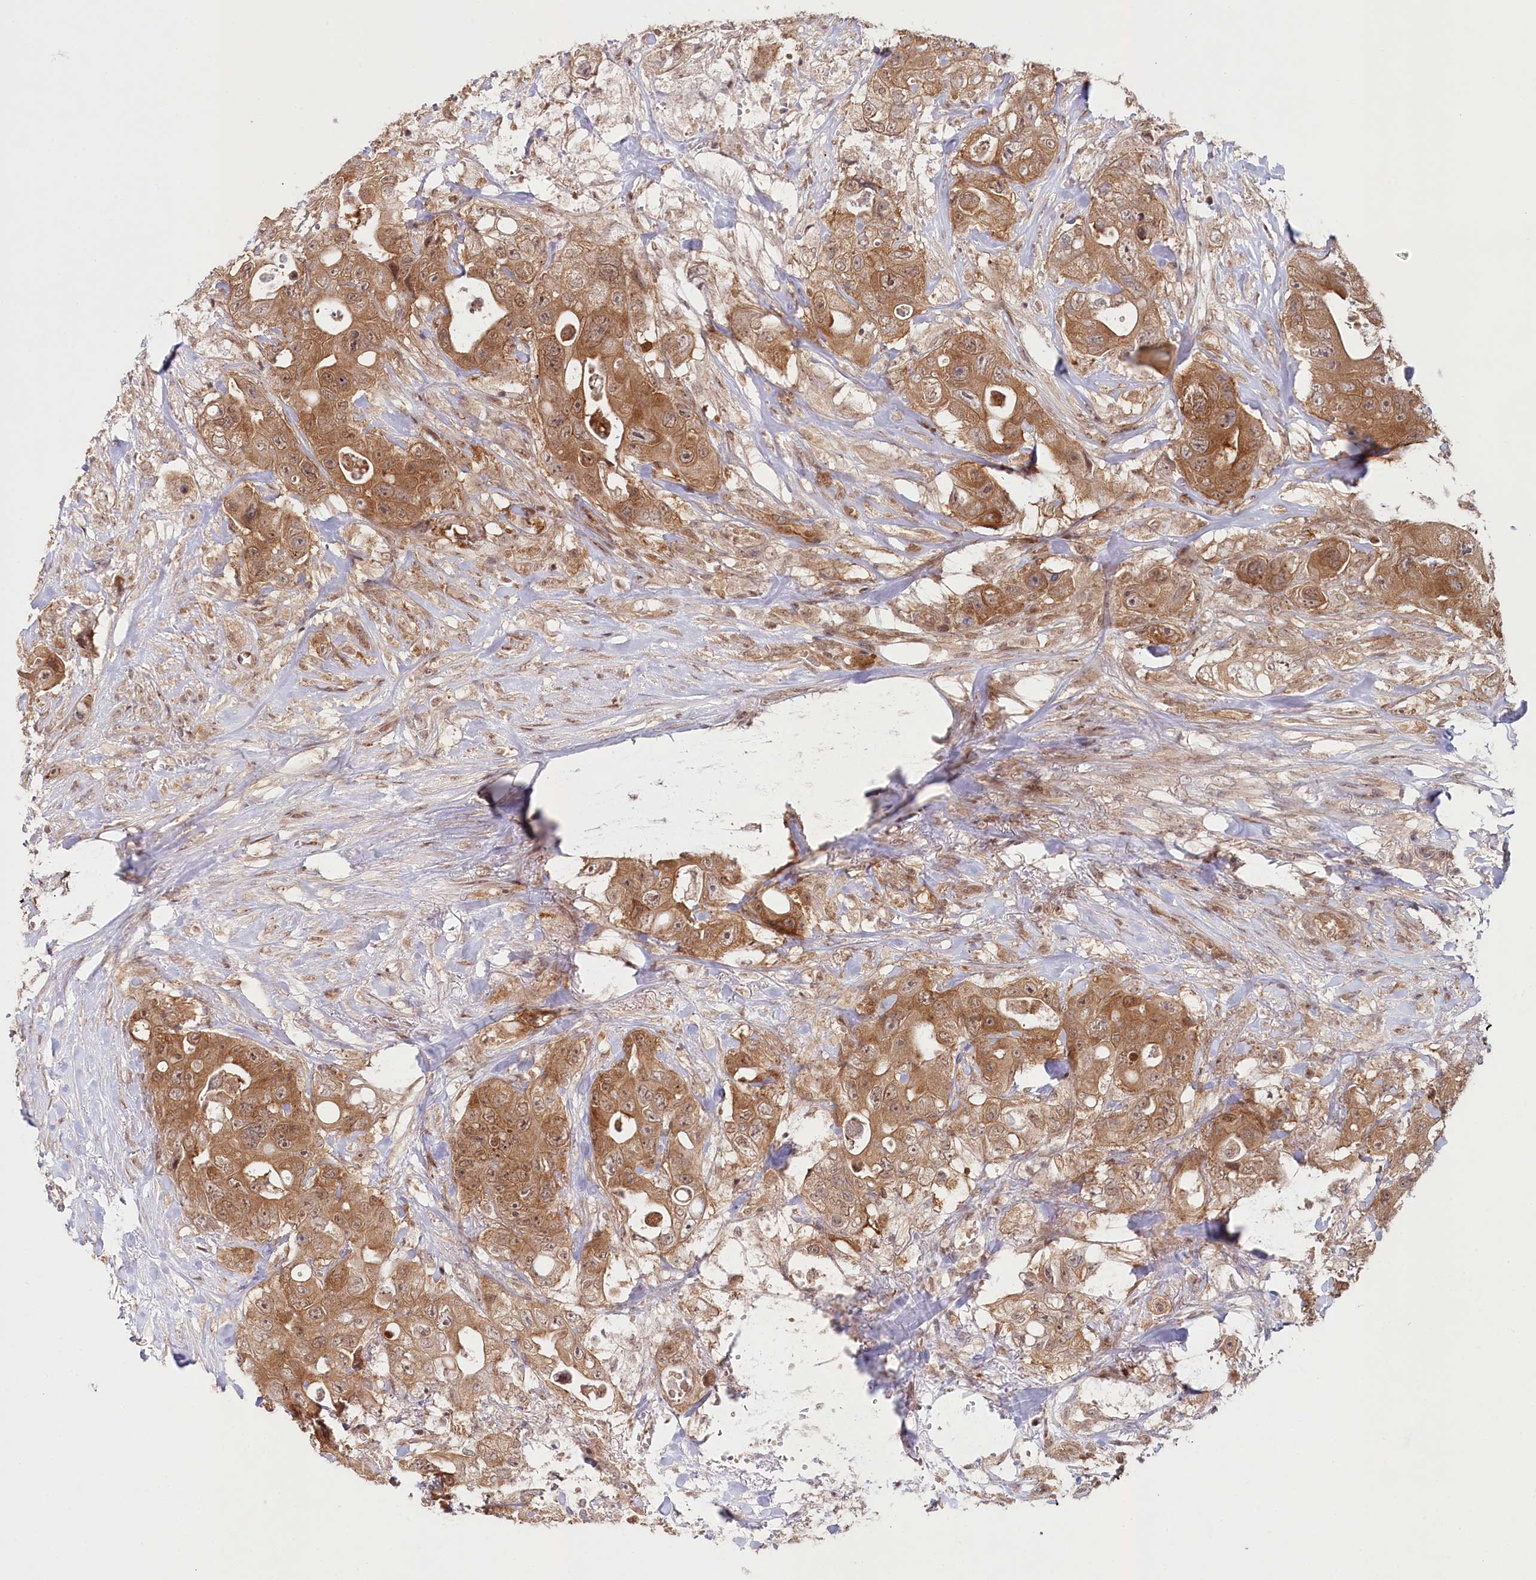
{"staining": {"intensity": "moderate", "quantity": ">75%", "location": "cytoplasmic/membranous"}, "tissue": "colorectal cancer", "cell_type": "Tumor cells", "image_type": "cancer", "snomed": [{"axis": "morphology", "description": "Adenocarcinoma, NOS"}, {"axis": "topography", "description": "Colon"}], "caption": "Approximately >75% of tumor cells in colorectal adenocarcinoma display moderate cytoplasmic/membranous protein positivity as visualized by brown immunohistochemical staining.", "gene": "CCDC65", "patient": {"sex": "female", "age": 46}}